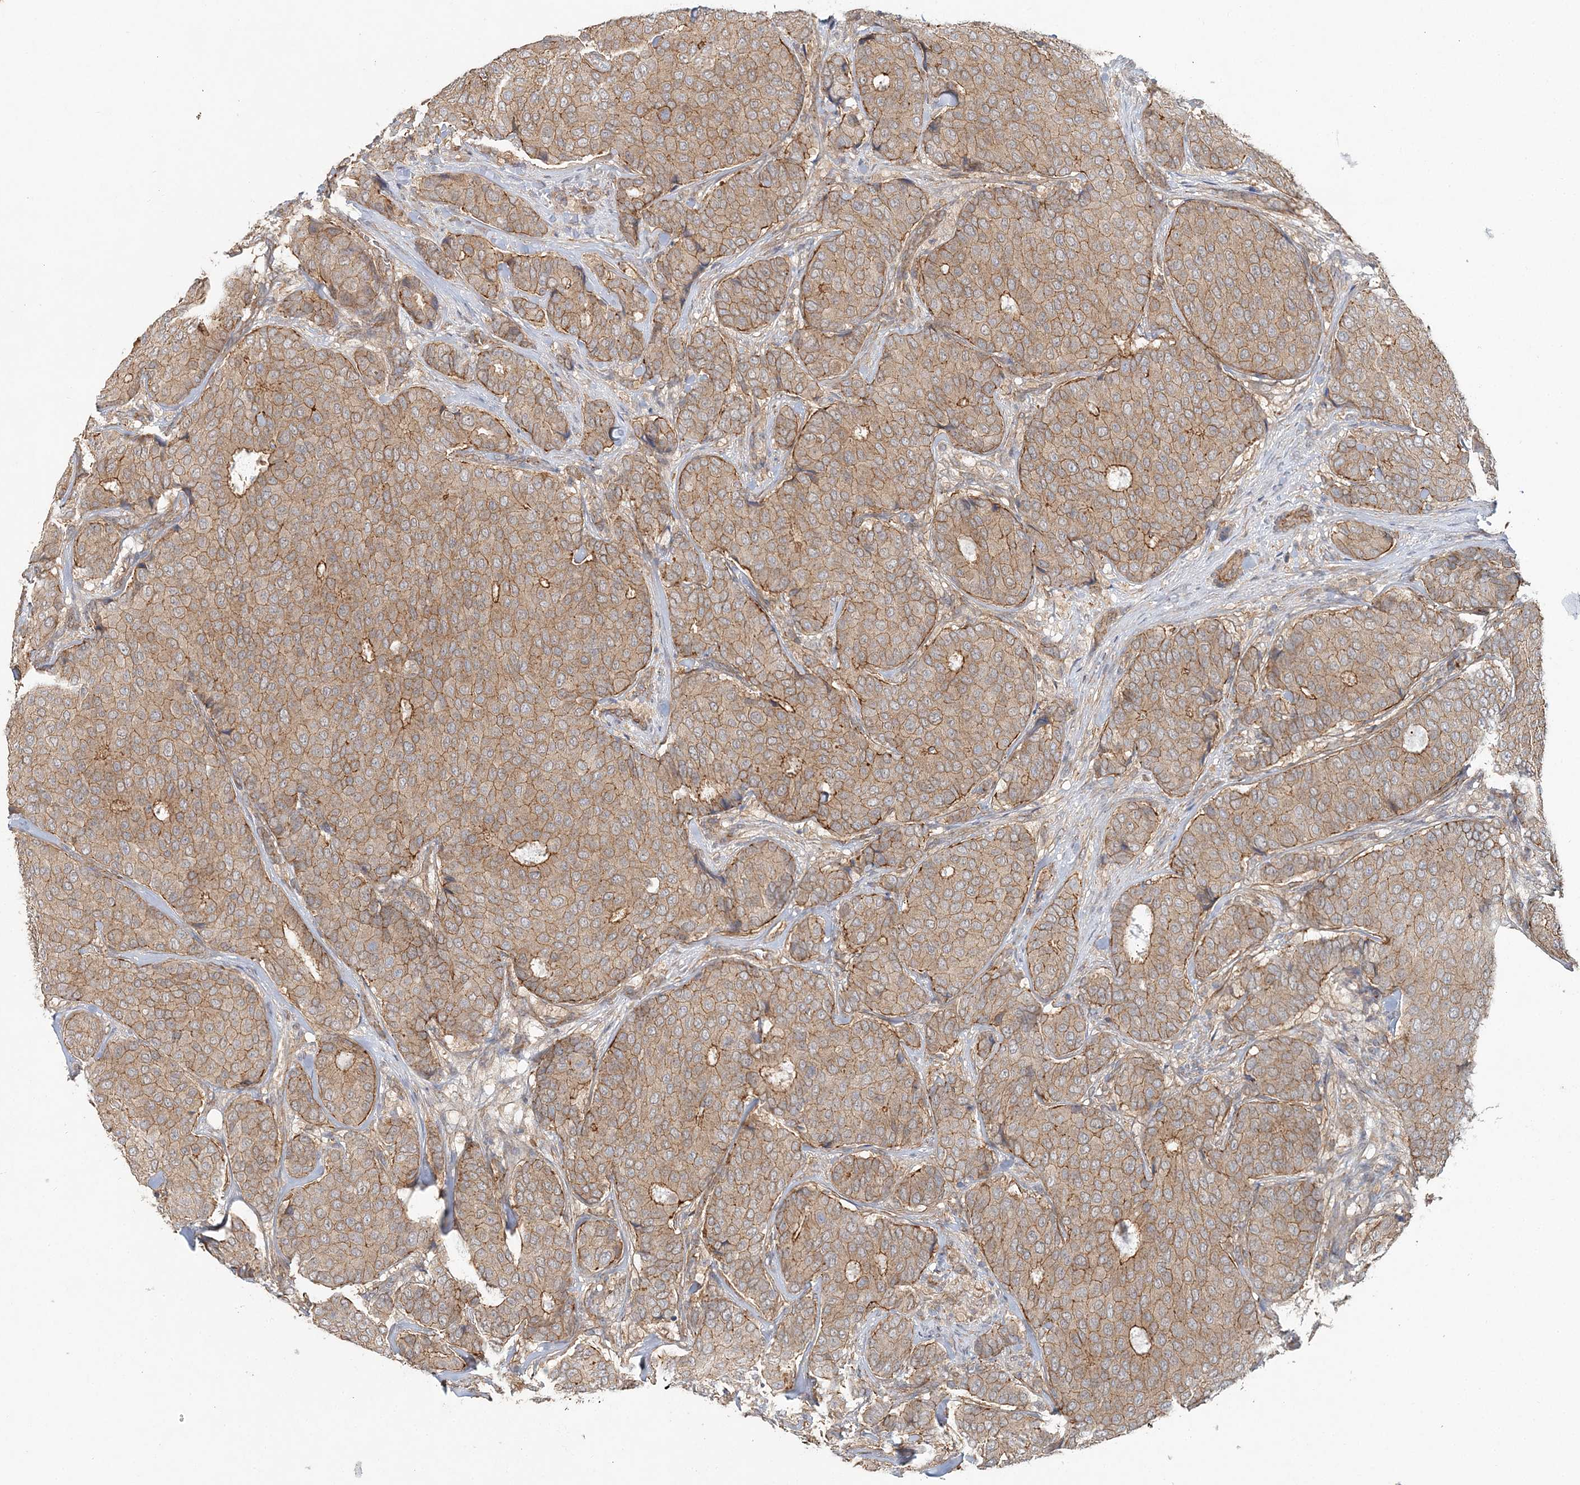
{"staining": {"intensity": "moderate", "quantity": "25%-75%", "location": "cytoplasmic/membranous"}, "tissue": "breast cancer", "cell_type": "Tumor cells", "image_type": "cancer", "snomed": [{"axis": "morphology", "description": "Duct carcinoma"}, {"axis": "topography", "description": "Breast"}], "caption": "Immunohistochemistry of breast cancer exhibits medium levels of moderate cytoplasmic/membranous expression in approximately 25%-75% of tumor cells. The staining was performed using DAB (3,3'-diaminobenzidine), with brown indicating positive protein expression. Nuclei are stained blue with hematoxylin.", "gene": "MAT2B", "patient": {"sex": "female", "age": 75}}